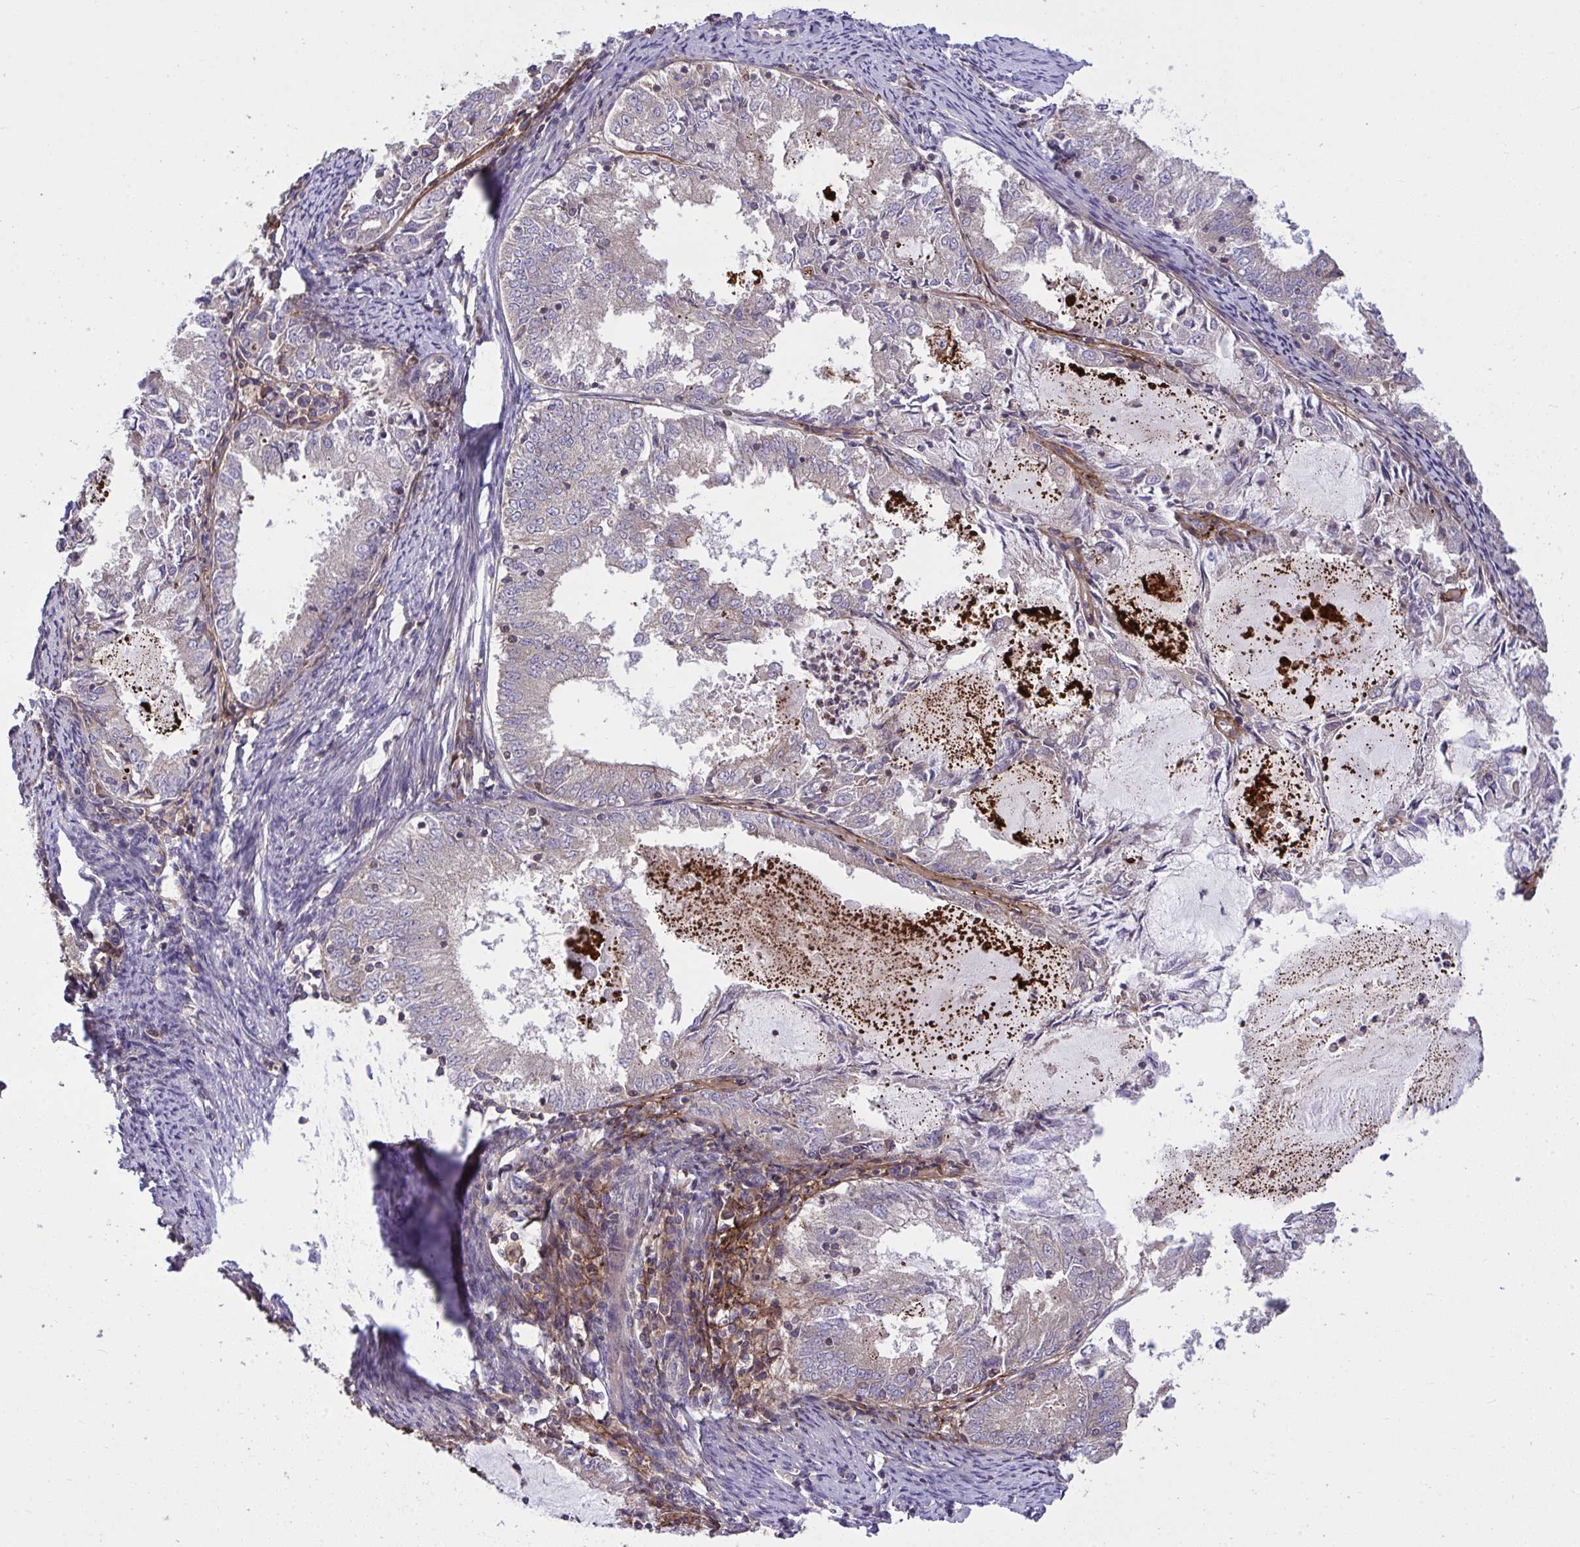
{"staining": {"intensity": "negative", "quantity": "none", "location": "none"}, "tissue": "endometrial cancer", "cell_type": "Tumor cells", "image_type": "cancer", "snomed": [{"axis": "morphology", "description": "Adenocarcinoma, NOS"}, {"axis": "topography", "description": "Endometrium"}], "caption": "This is an IHC histopathology image of adenocarcinoma (endometrial). There is no expression in tumor cells.", "gene": "GRB14", "patient": {"sex": "female", "age": 57}}